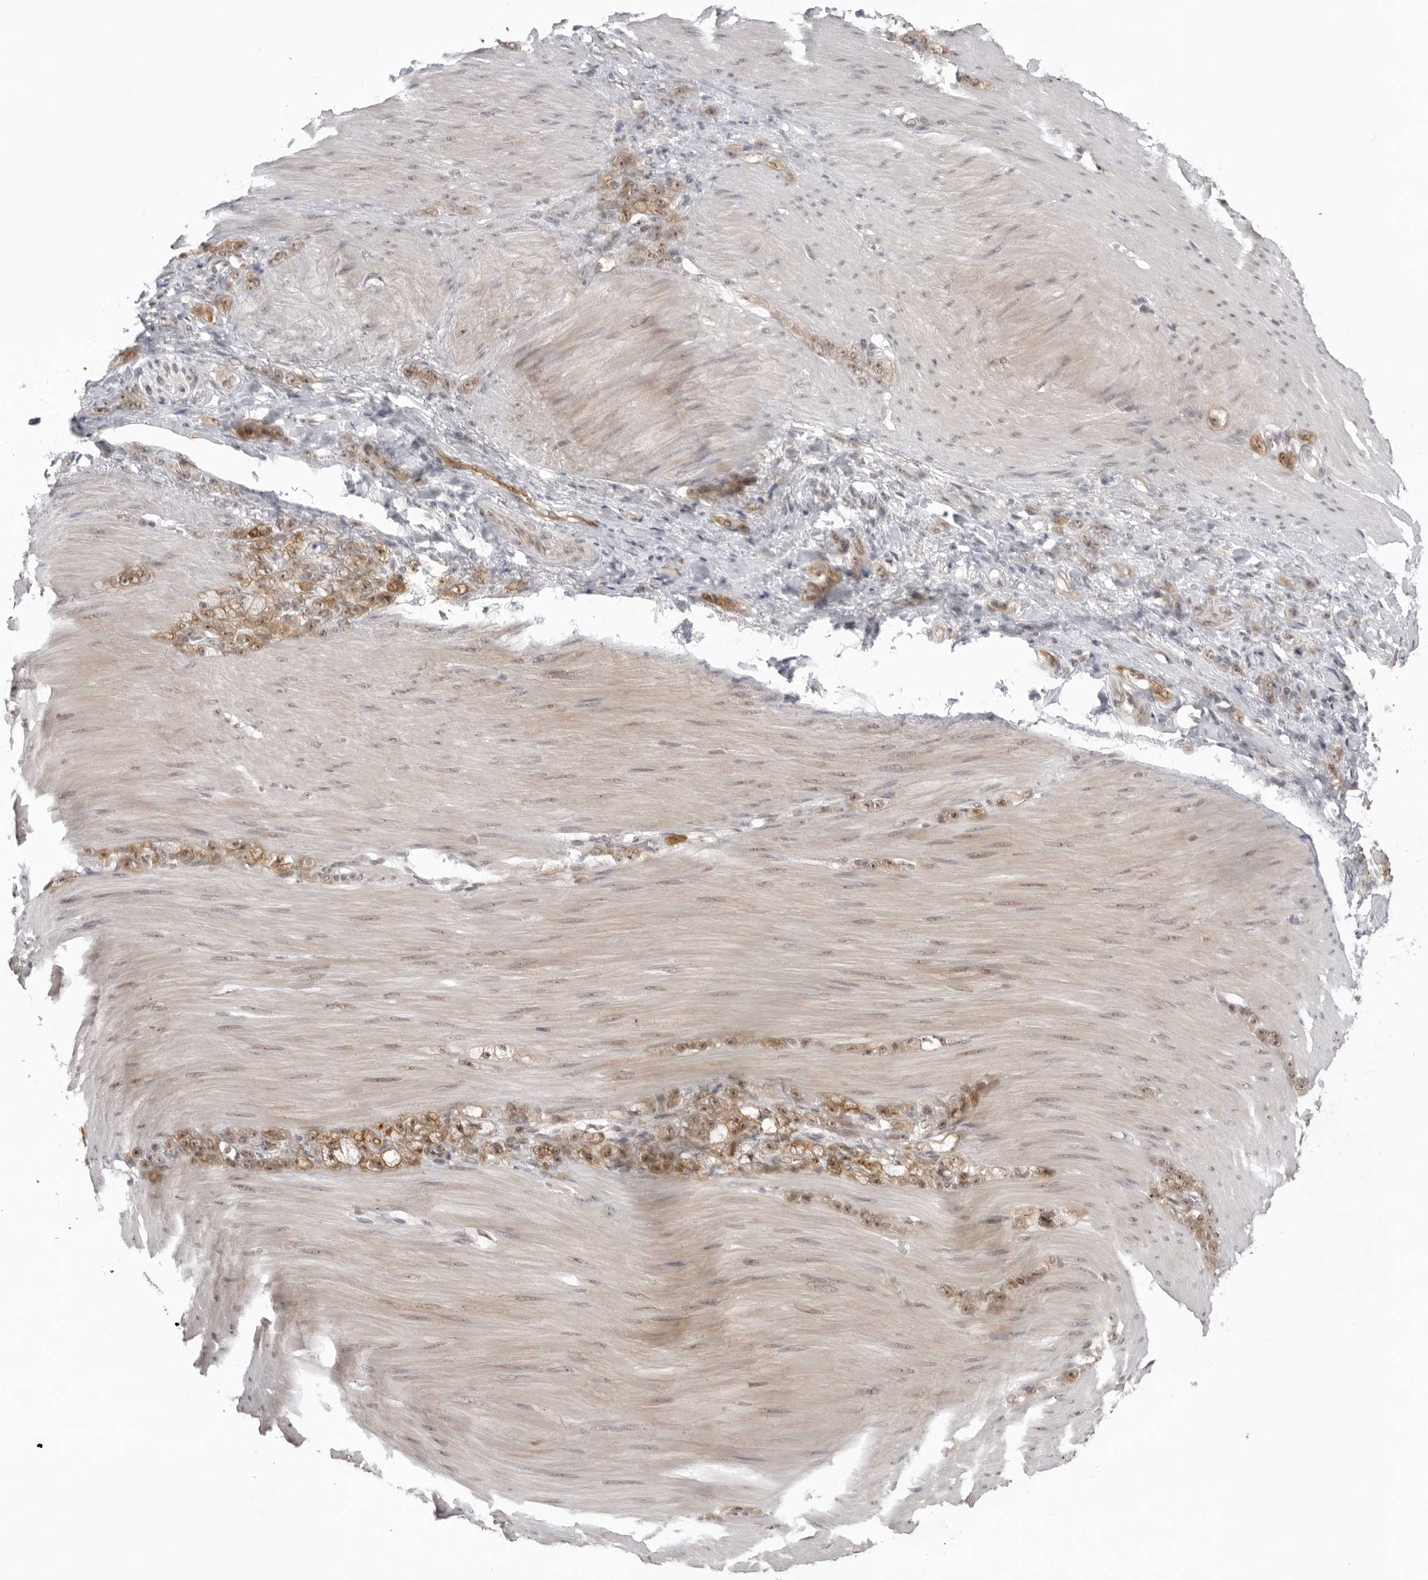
{"staining": {"intensity": "moderate", "quantity": ">75%", "location": "cytoplasmic/membranous,nuclear"}, "tissue": "stomach cancer", "cell_type": "Tumor cells", "image_type": "cancer", "snomed": [{"axis": "morphology", "description": "Normal tissue, NOS"}, {"axis": "morphology", "description": "Adenocarcinoma, NOS"}, {"axis": "topography", "description": "Stomach"}], "caption": "This is a histology image of immunohistochemistry staining of stomach adenocarcinoma, which shows moderate positivity in the cytoplasmic/membranous and nuclear of tumor cells.", "gene": "EXOSC10", "patient": {"sex": "male", "age": 82}}